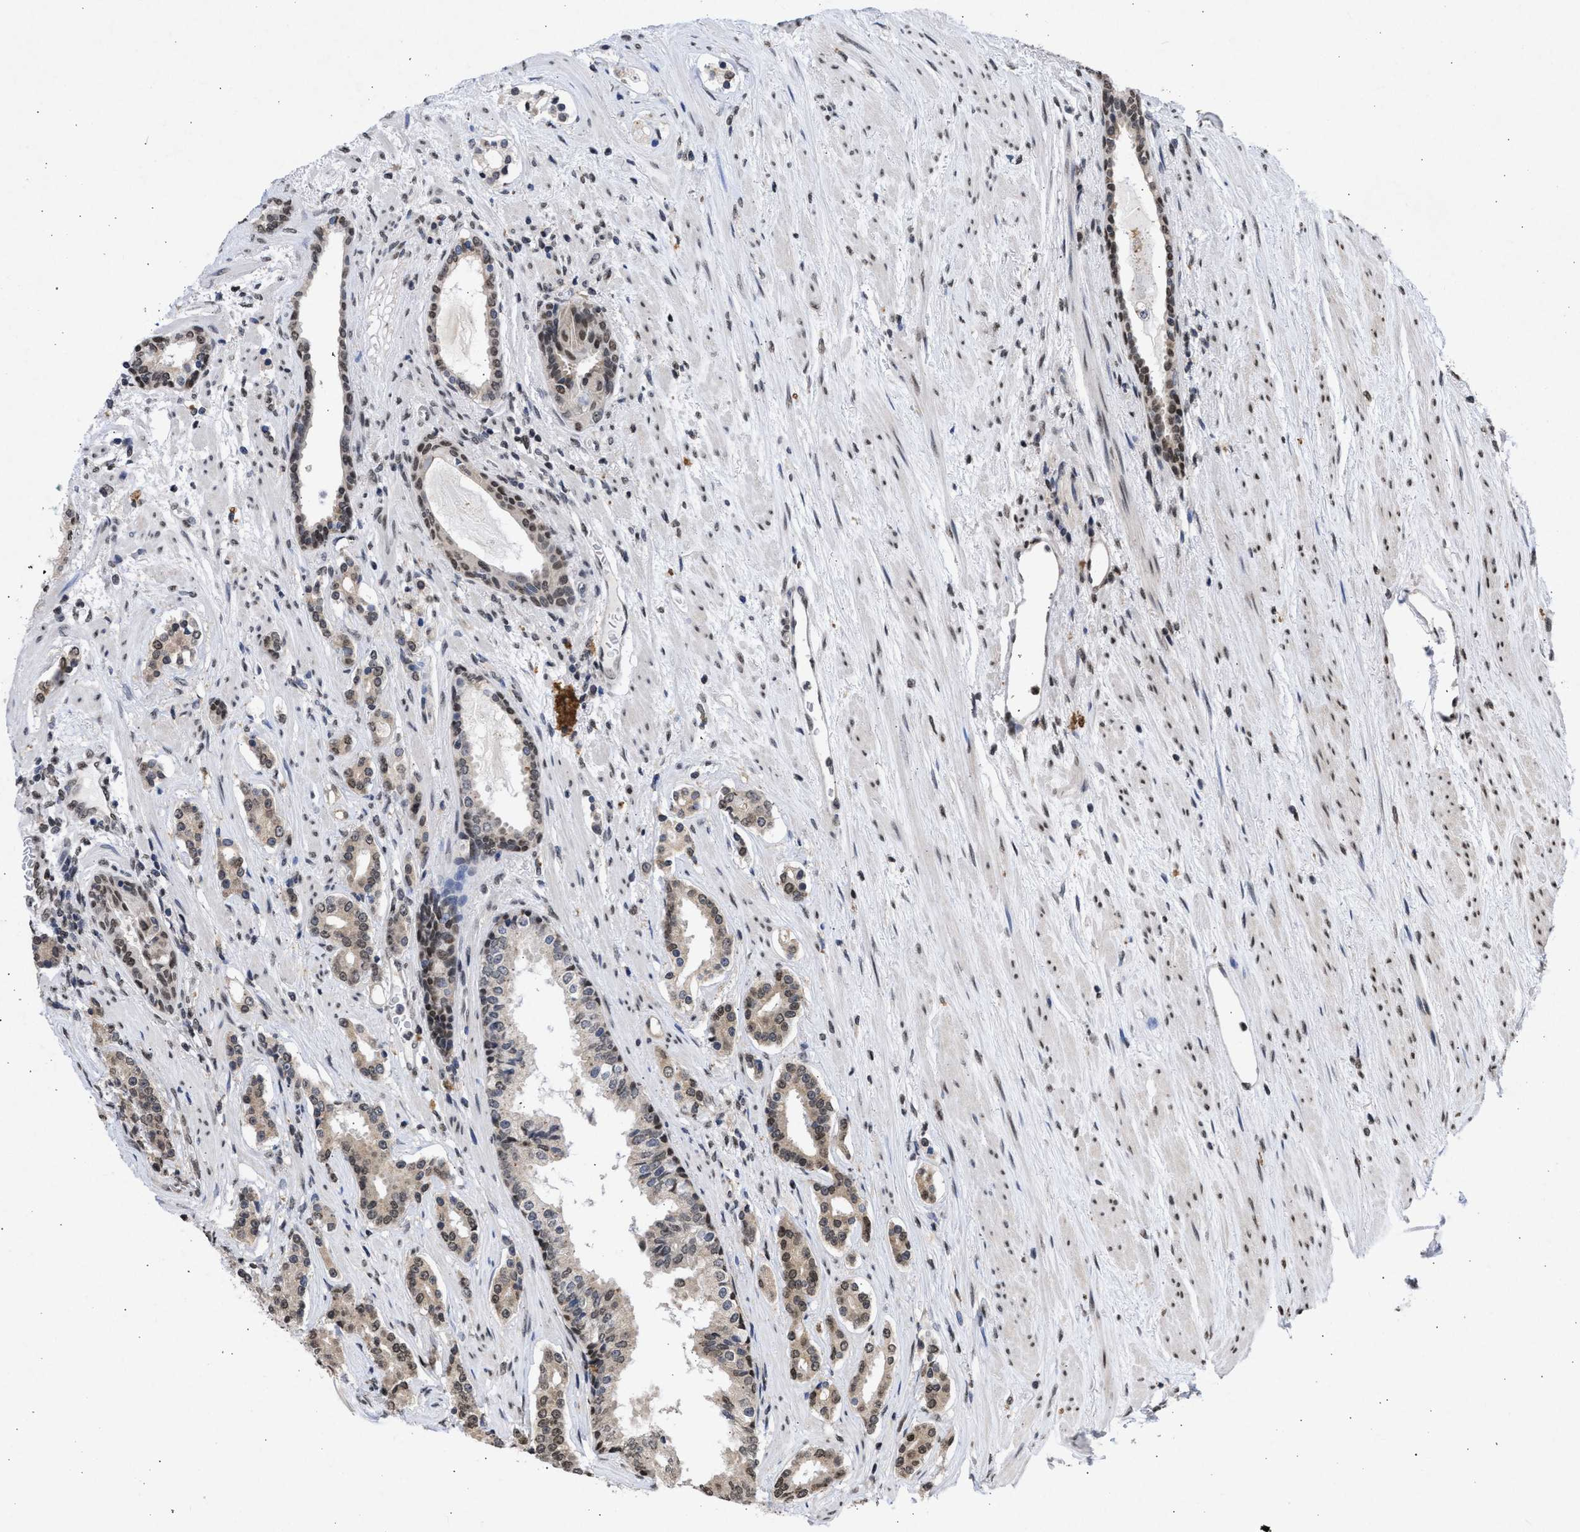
{"staining": {"intensity": "weak", "quantity": "25%-75%", "location": "nuclear"}, "tissue": "prostate cancer", "cell_type": "Tumor cells", "image_type": "cancer", "snomed": [{"axis": "morphology", "description": "Adenocarcinoma, High grade"}, {"axis": "topography", "description": "Prostate"}], "caption": "Immunohistochemical staining of human prostate cancer displays weak nuclear protein staining in about 25%-75% of tumor cells.", "gene": "NUP35", "patient": {"sex": "male", "age": 71}}